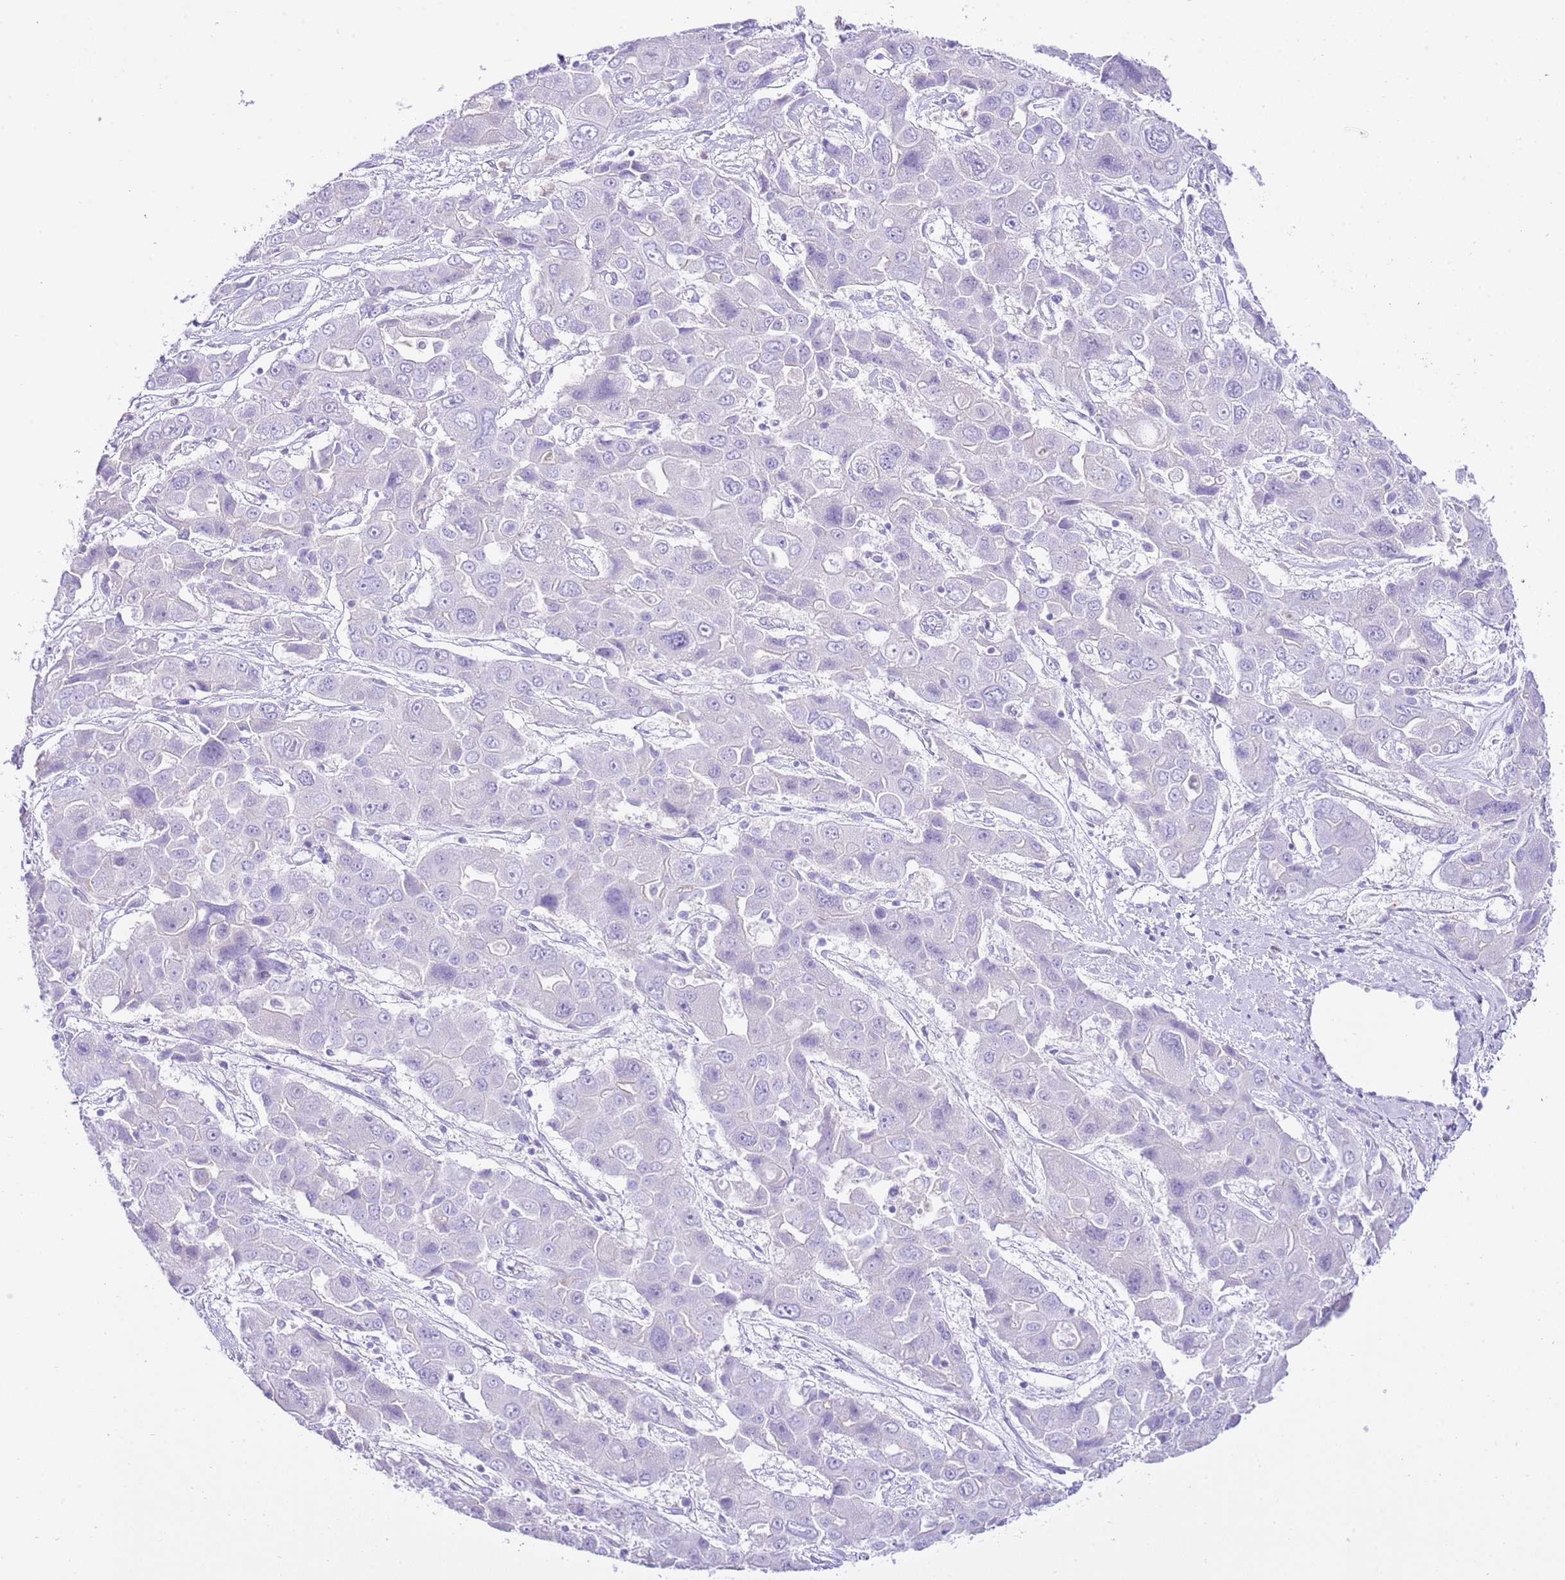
{"staining": {"intensity": "negative", "quantity": "none", "location": "none"}, "tissue": "liver cancer", "cell_type": "Tumor cells", "image_type": "cancer", "snomed": [{"axis": "morphology", "description": "Cholangiocarcinoma"}, {"axis": "topography", "description": "Liver"}], "caption": "High power microscopy histopathology image of an IHC micrograph of liver cancer, revealing no significant positivity in tumor cells. Nuclei are stained in blue.", "gene": "BHLHA15", "patient": {"sex": "male", "age": 67}}